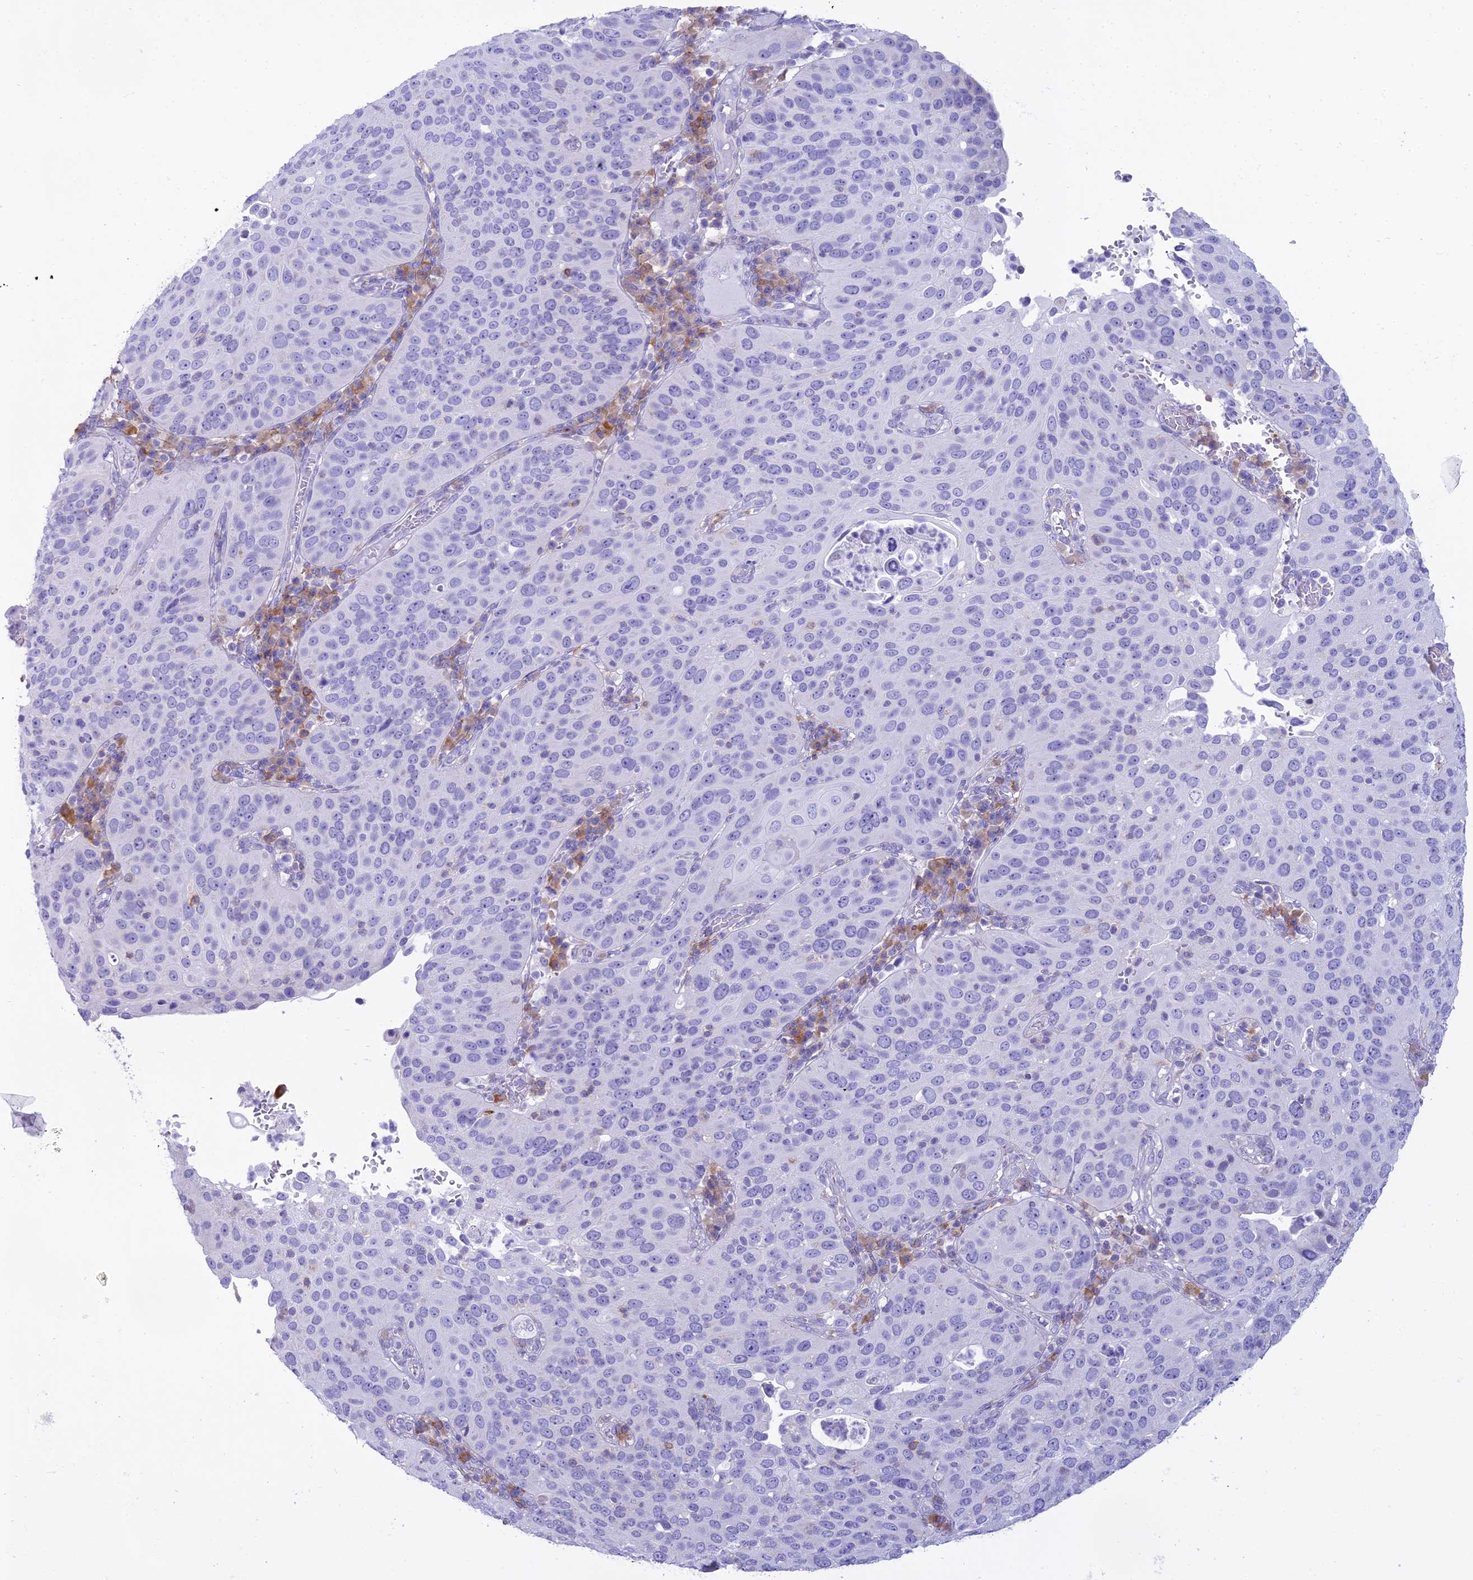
{"staining": {"intensity": "negative", "quantity": "none", "location": "none"}, "tissue": "cervical cancer", "cell_type": "Tumor cells", "image_type": "cancer", "snomed": [{"axis": "morphology", "description": "Squamous cell carcinoma, NOS"}, {"axis": "topography", "description": "Cervix"}], "caption": "Immunohistochemical staining of human cervical cancer (squamous cell carcinoma) shows no significant positivity in tumor cells.", "gene": "CD5", "patient": {"sex": "female", "age": 36}}